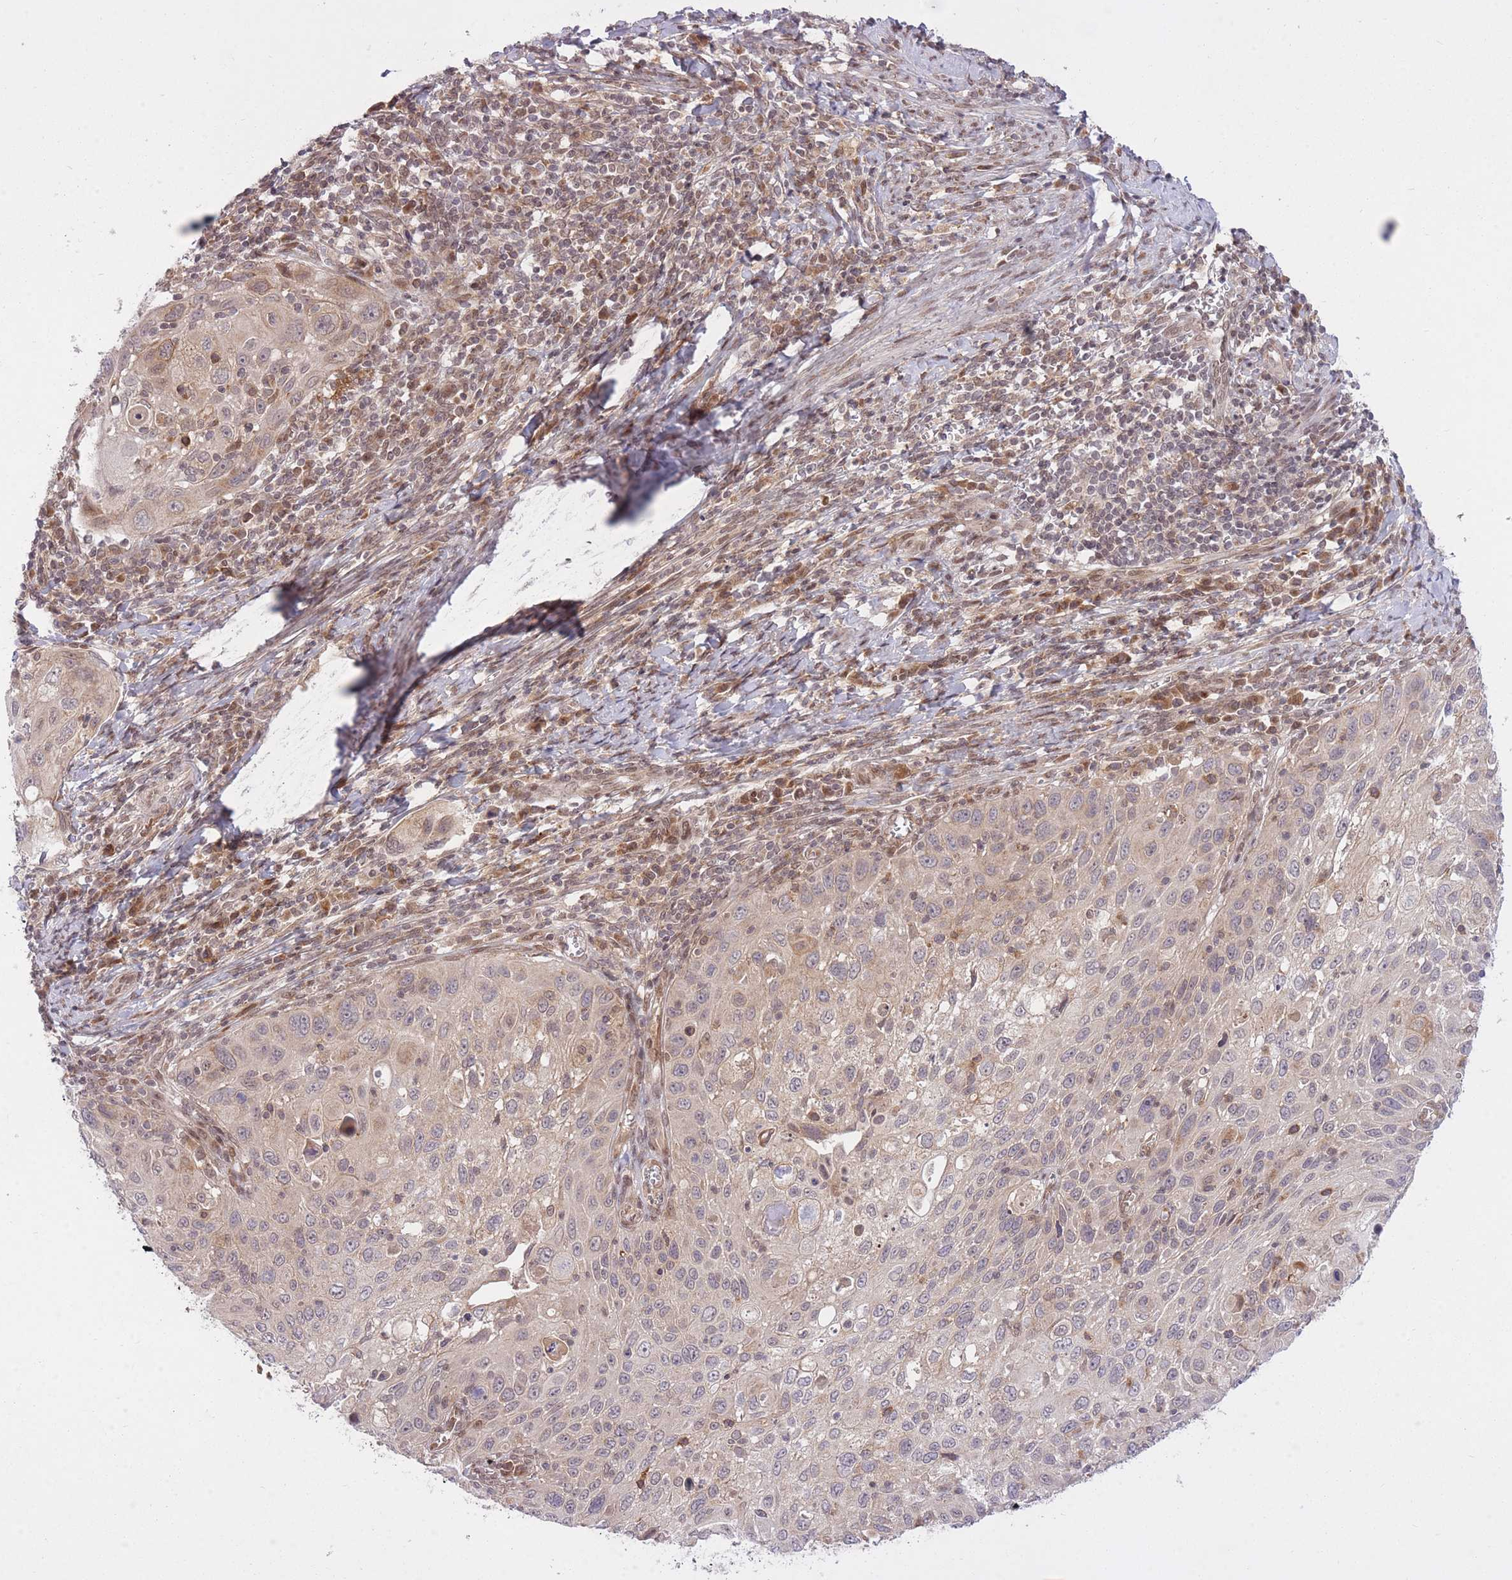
{"staining": {"intensity": "weak", "quantity": "<25%", "location": "cytoplasmic/membranous"}, "tissue": "cervical cancer", "cell_type": "Tumor cells", "image_type": "cancer", "snomed": [{"axis": "morphology", "description": "Squamous cell carcinoma, NOS"}, {"axis": "topography", "description": "Cervix"}], "caption": "Human cervical cancer stained for a protein using immunohistochemistry shows no expression in tumor cells.", "gene": "ZNF391", "patient": {"sex": "female", "age": 70}}